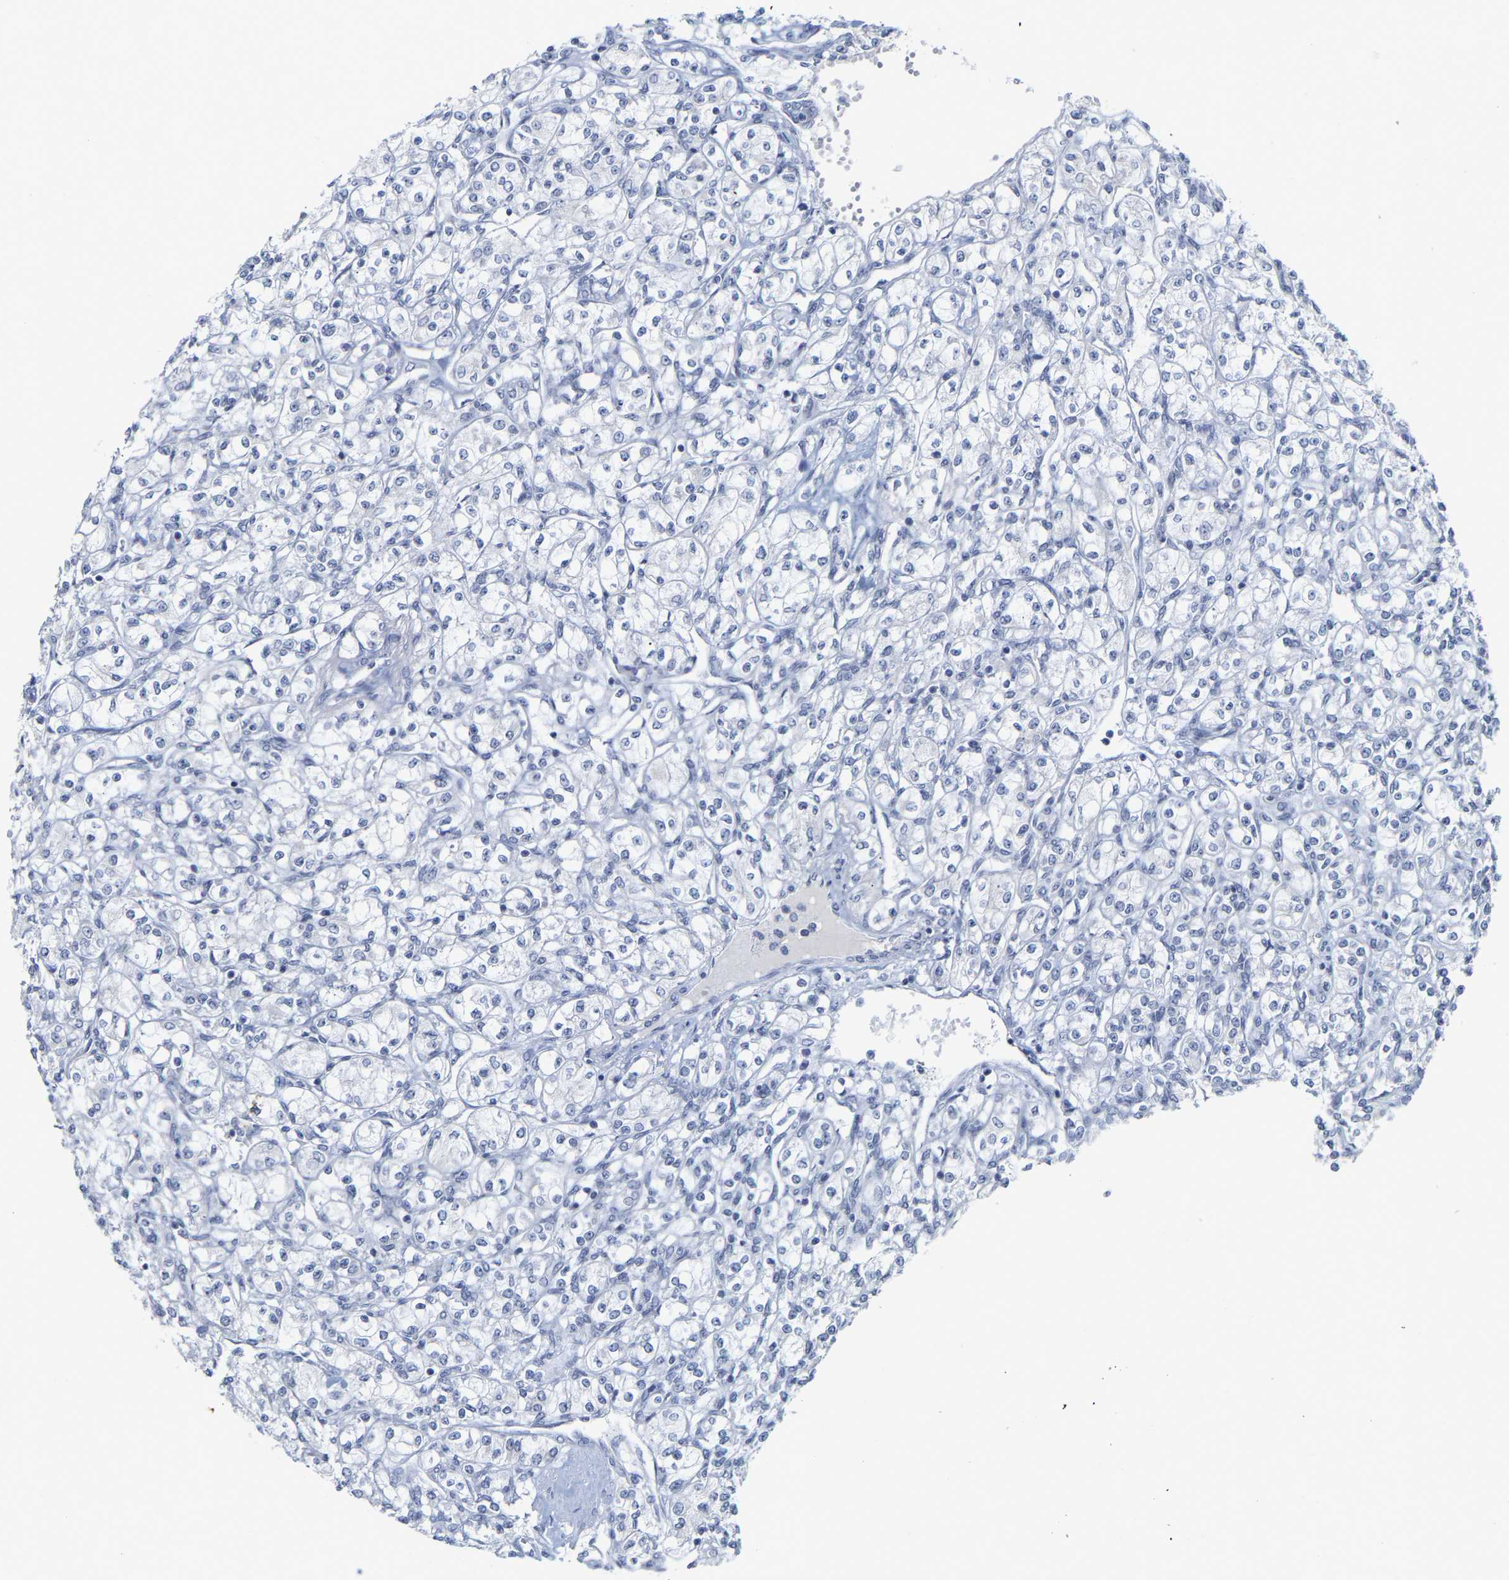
{"staining": {"intensity": "negative", "quantity": "none", "location": "none"}, "tissue": "renal cancer", "cell_type": "Tumor cells", "image_type": "cancer", "snomed": [{"axis": "morphology", "description": "Adenocarcinoma, NOS"}, {"axis": "topography", "description": "Kidney"}], "caption": "This is a photomicrograph of immunohistochemistry (IHC) staining of renal cancer, which shows no positivity in tumor cells.", "gene": "KRT76", "patient": {"sex": "male", "age": 77}}